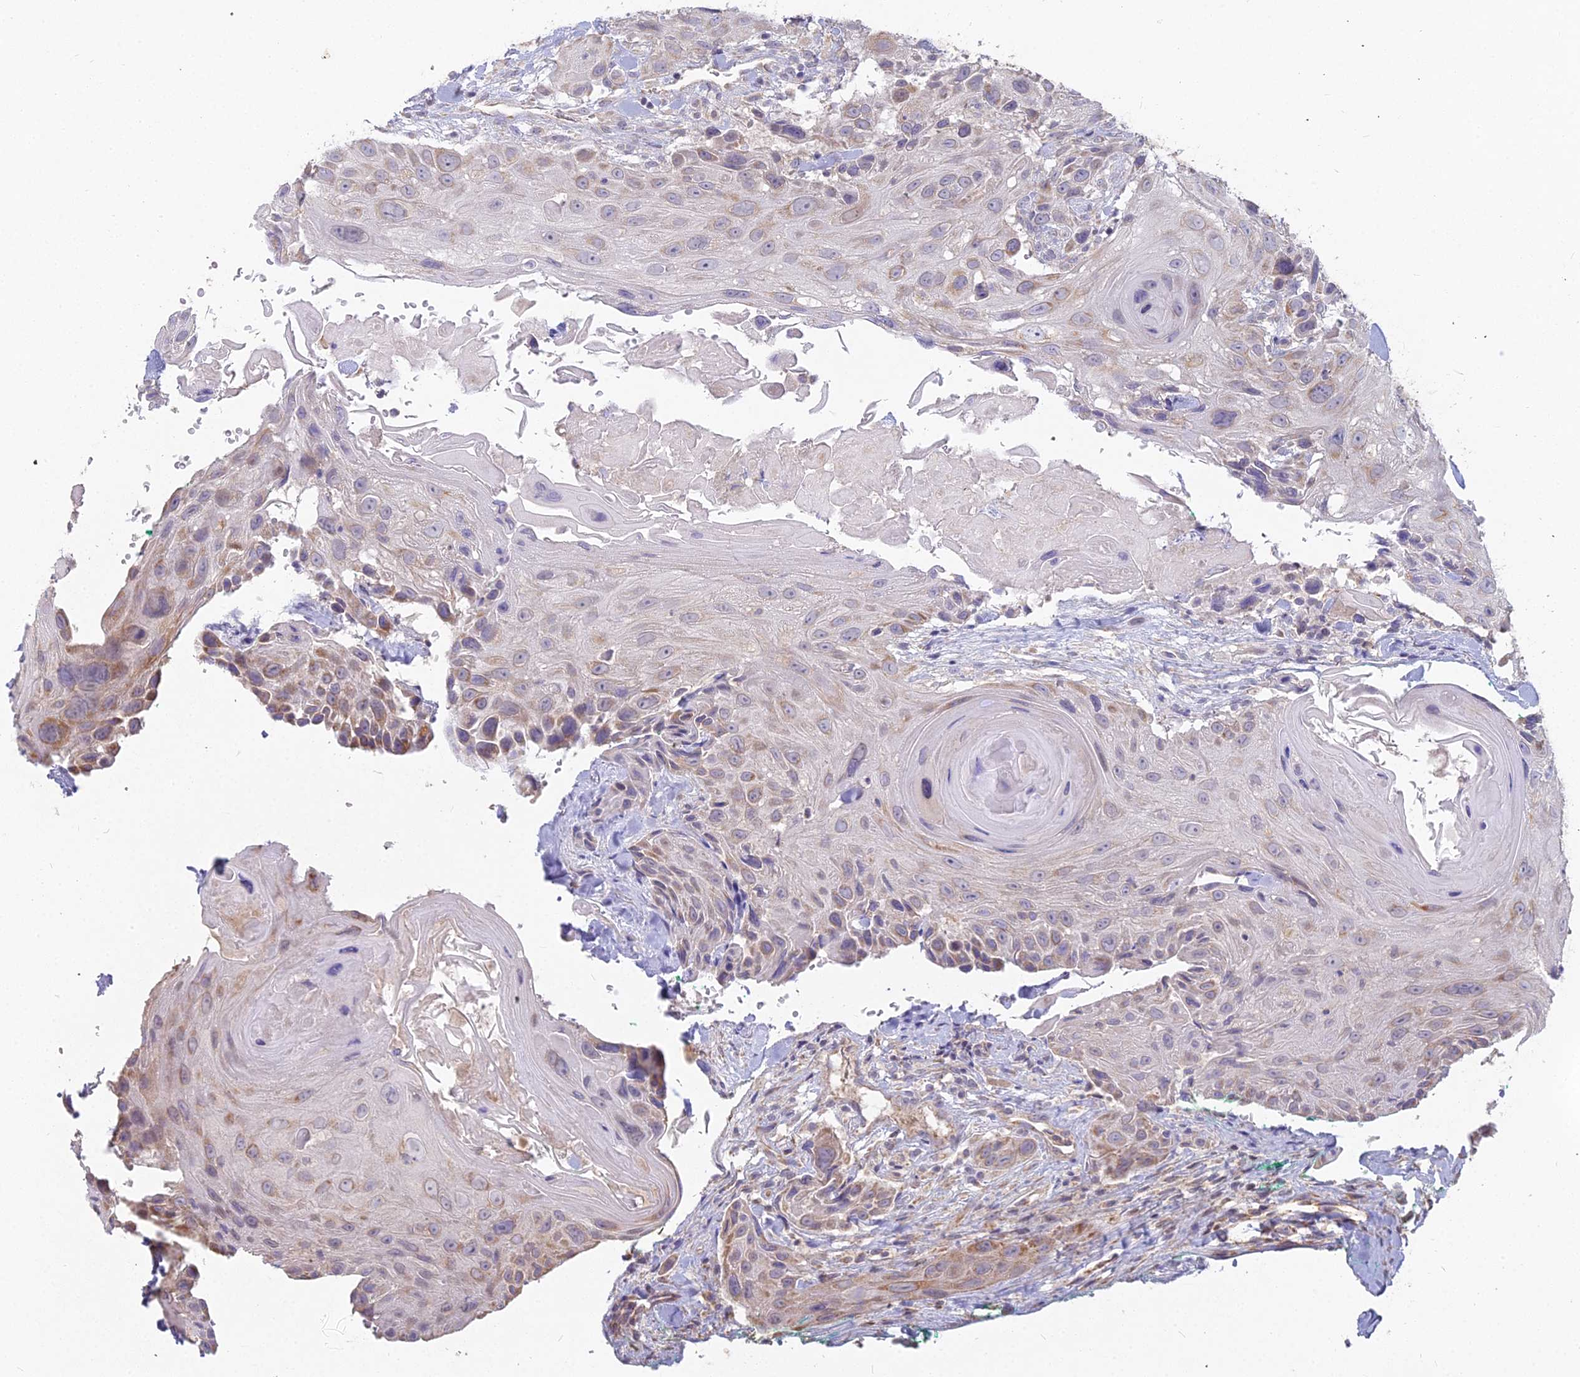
{"staining": {"intensity": "moderate", "quantity": "<25%", "location": "cytoplasmic/membranous"}, "tissue": "head and neck cancer", "cell_type": "Tumor cells", "image_type": "cancer", "snomed": [{"axis": "morphology", "description": "Squamous cell carcinoma, NOS"}, {"axis": "topography", "description": "Head-Neck"}], "caption": "Immunohistochemistry (IHC) of human squamous cell carcinoma (head and neck) shows low levels of moderate cytoplasmic/membranous positivity in approximately <25% of tumor cells.", "gene": "MICU2", "patient": {"sex": "male", "age": 81}}